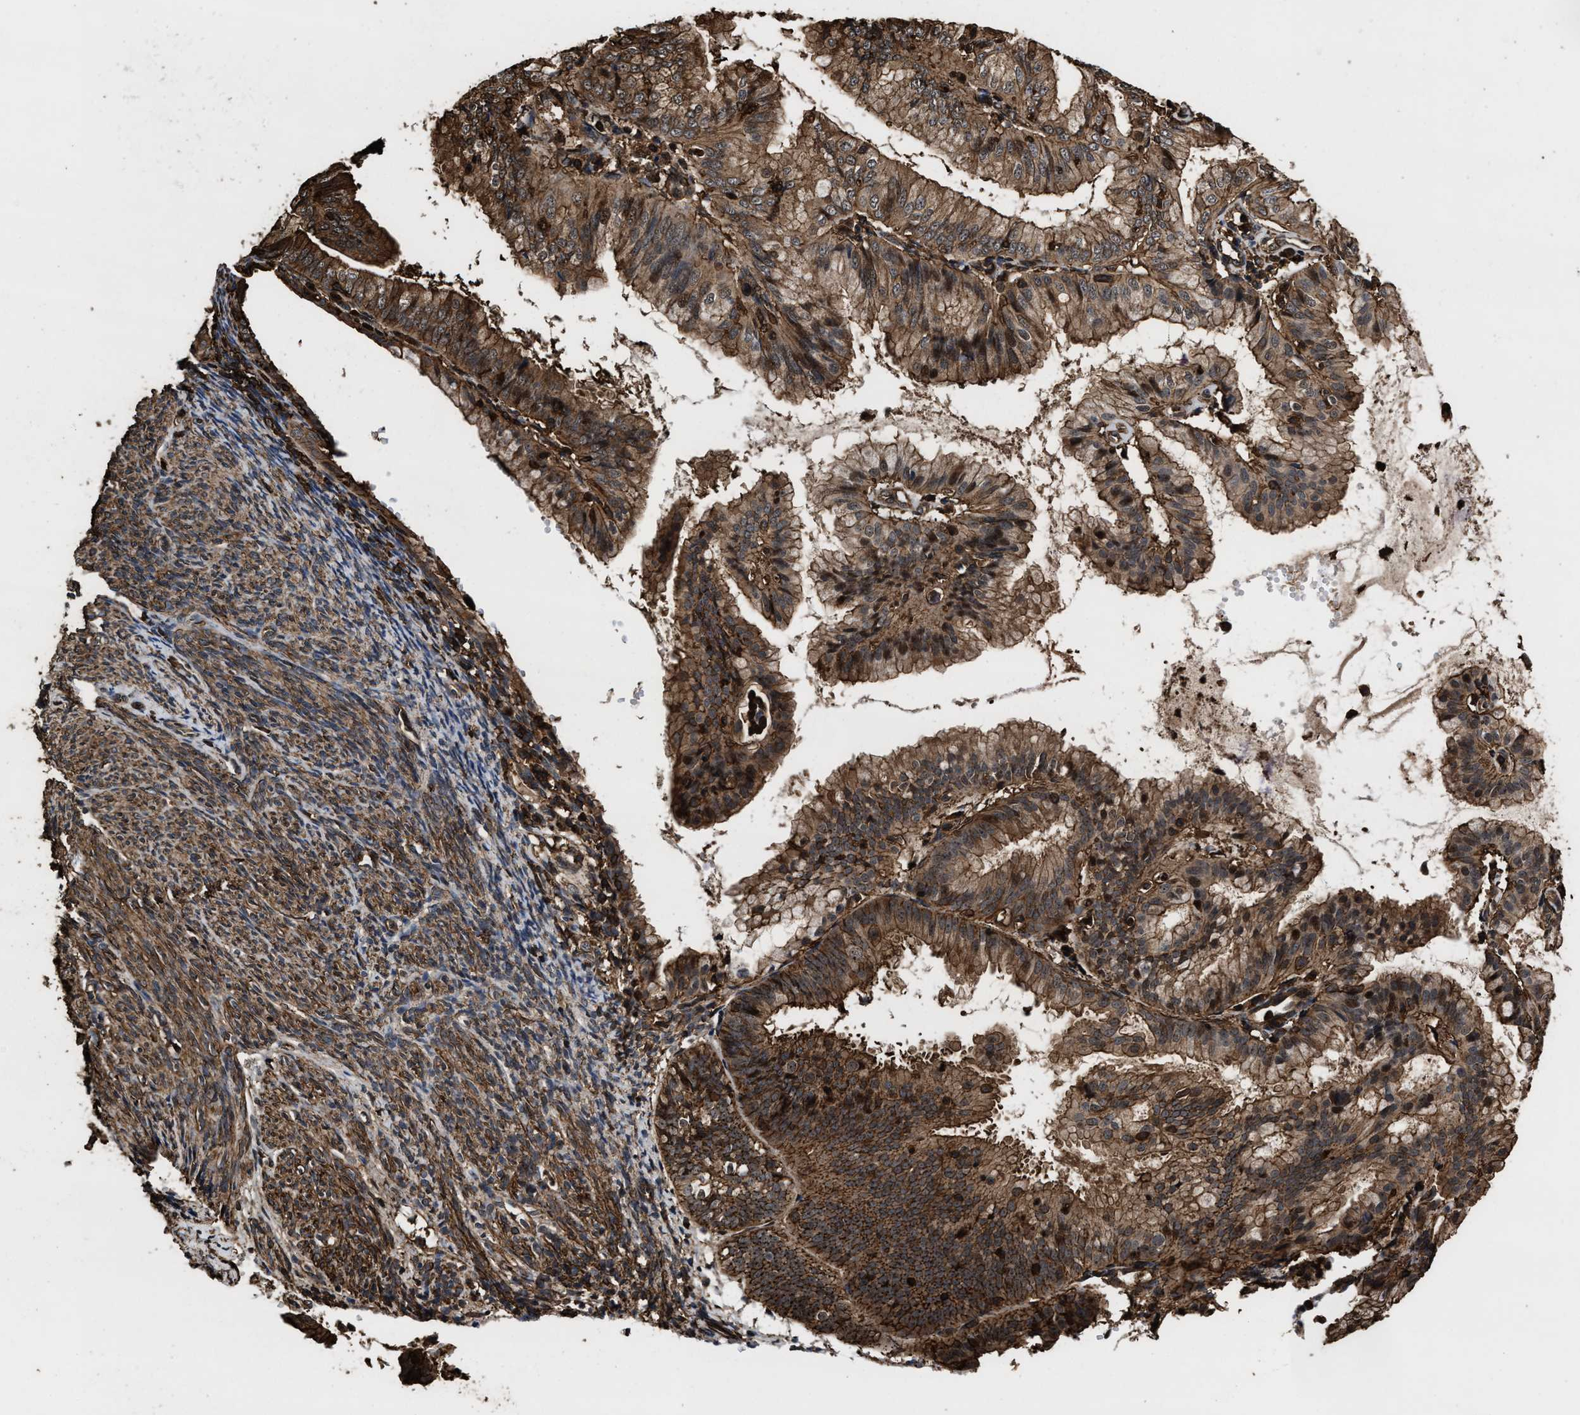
{"staining": {"intensity": "strong", "quantity": ">75%", "location": "cytoplasmic/membranous,nuclear"}, "tissue": "endometrial cancer", "cell_type": "Tumor cells", "image_type": "cancer", "snomed": [{"axis": "morphology", "description": "Adenocarcinoma, NOS"}, {"axis": "topography", "description": "Endometrium"}], "caption": "About >75% of tumor cells in endometrial cancer (adenocarcinoma) exhibit strong cytoplasmic/membranous and nuclear protein expression as visualized by brown immunohistochemical staining.", "gene": "KBTBD2", "patient": {"sex": "female", "age": 63}}